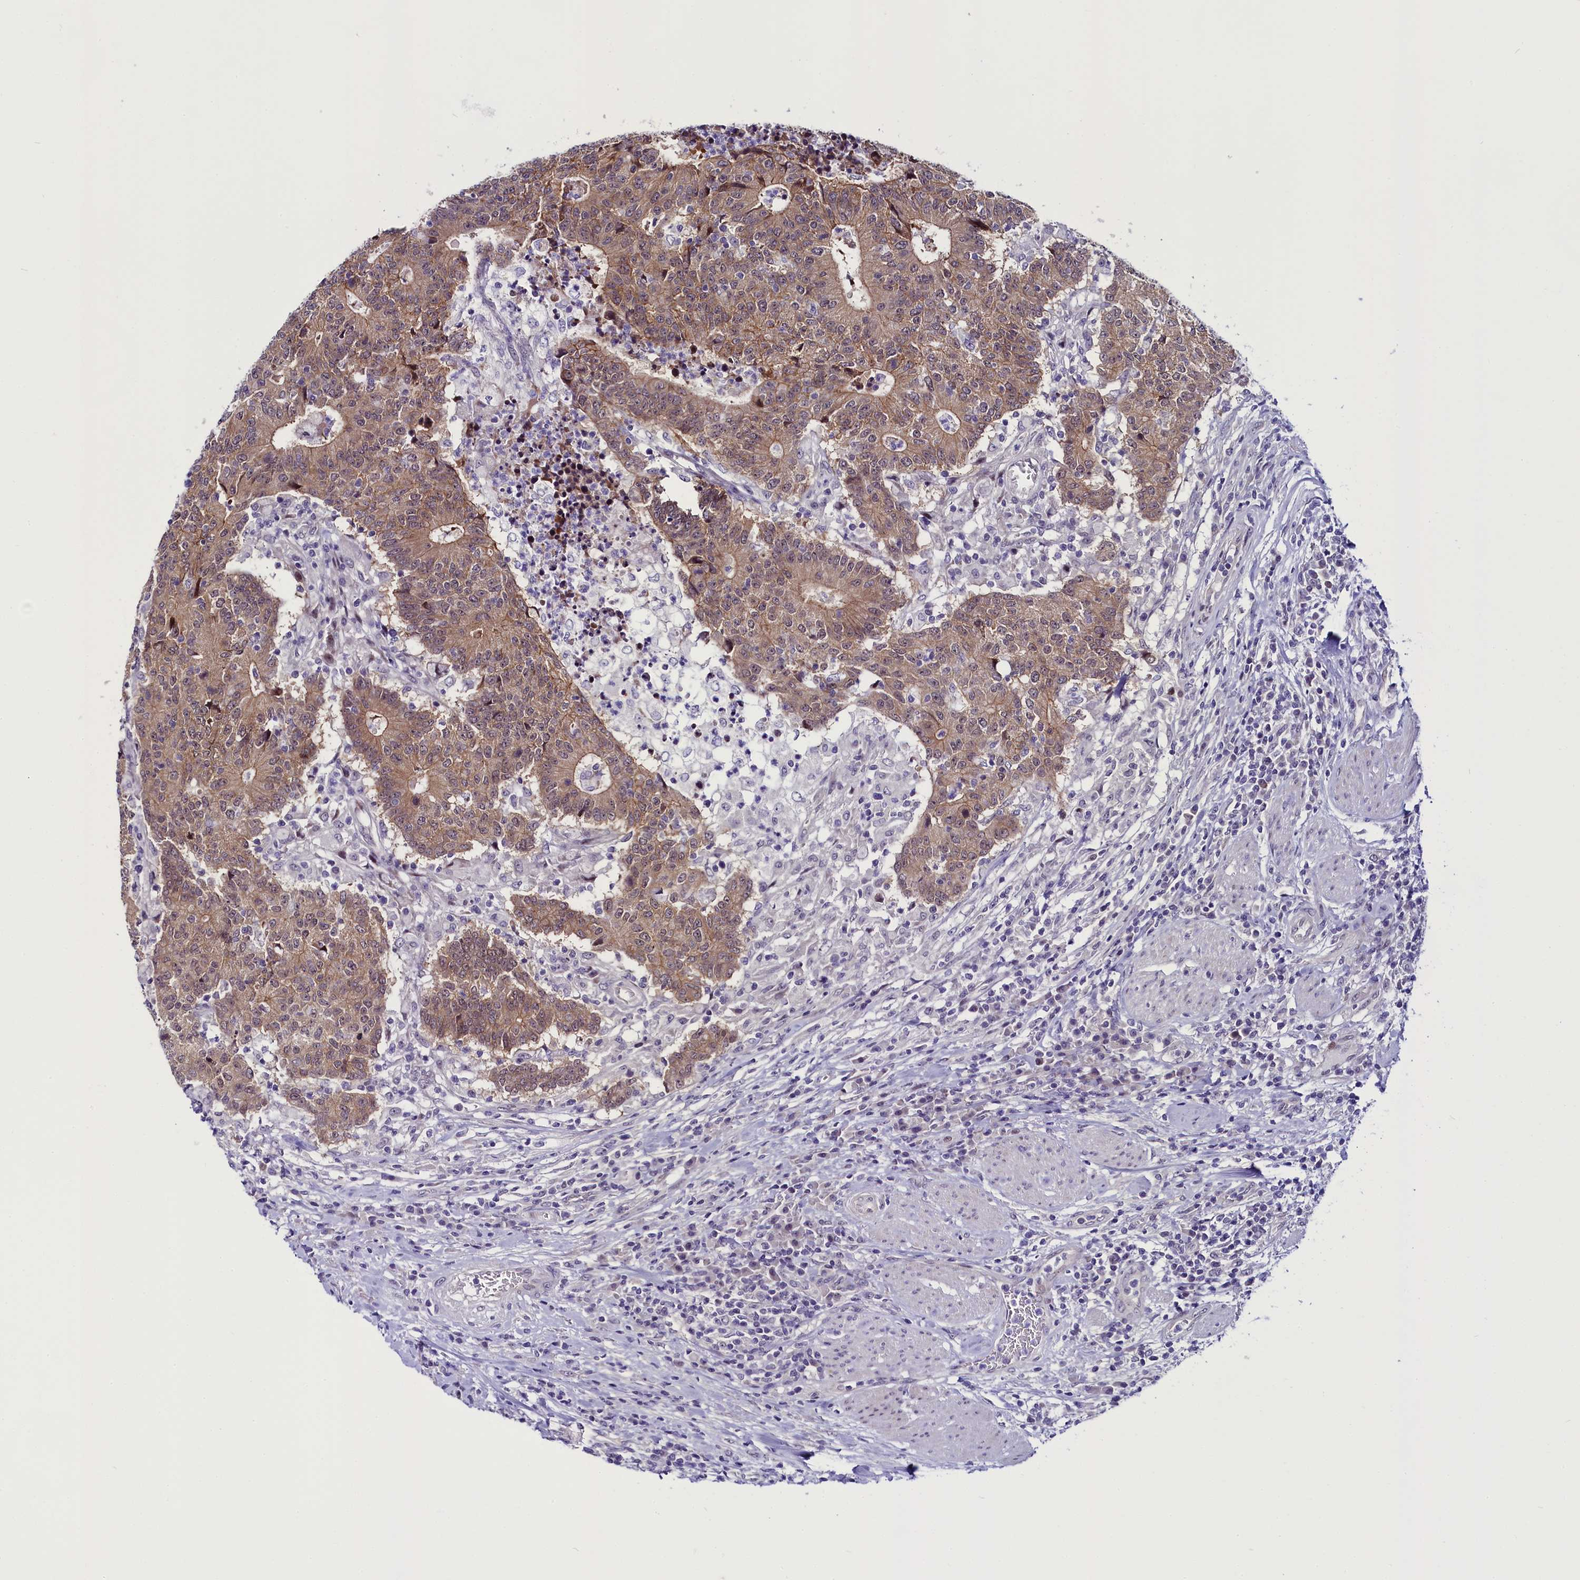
{"staining": {"intensity": "moderate", "quantity": ">75%", "location": "cytoplasmic/membranous"}, "tissue": "colorectal cancer", "cell_type": "Tumor cells", "image_type": "cancer", "snomed": [{"axis": "morphology", "description": "Adenocarcinoma, NOS"}, {"axis": "topography", "description": "Colon"}], "caption": "Immunohistochemistry (IHC) of human colorectal adenocarcinoma displays medium levels of moderate cytoplasmic/membranous positivity in approximately >75% of tumor cells.", "gene": "CCDC106", "patient": {"sex": "female", "age": 75}}